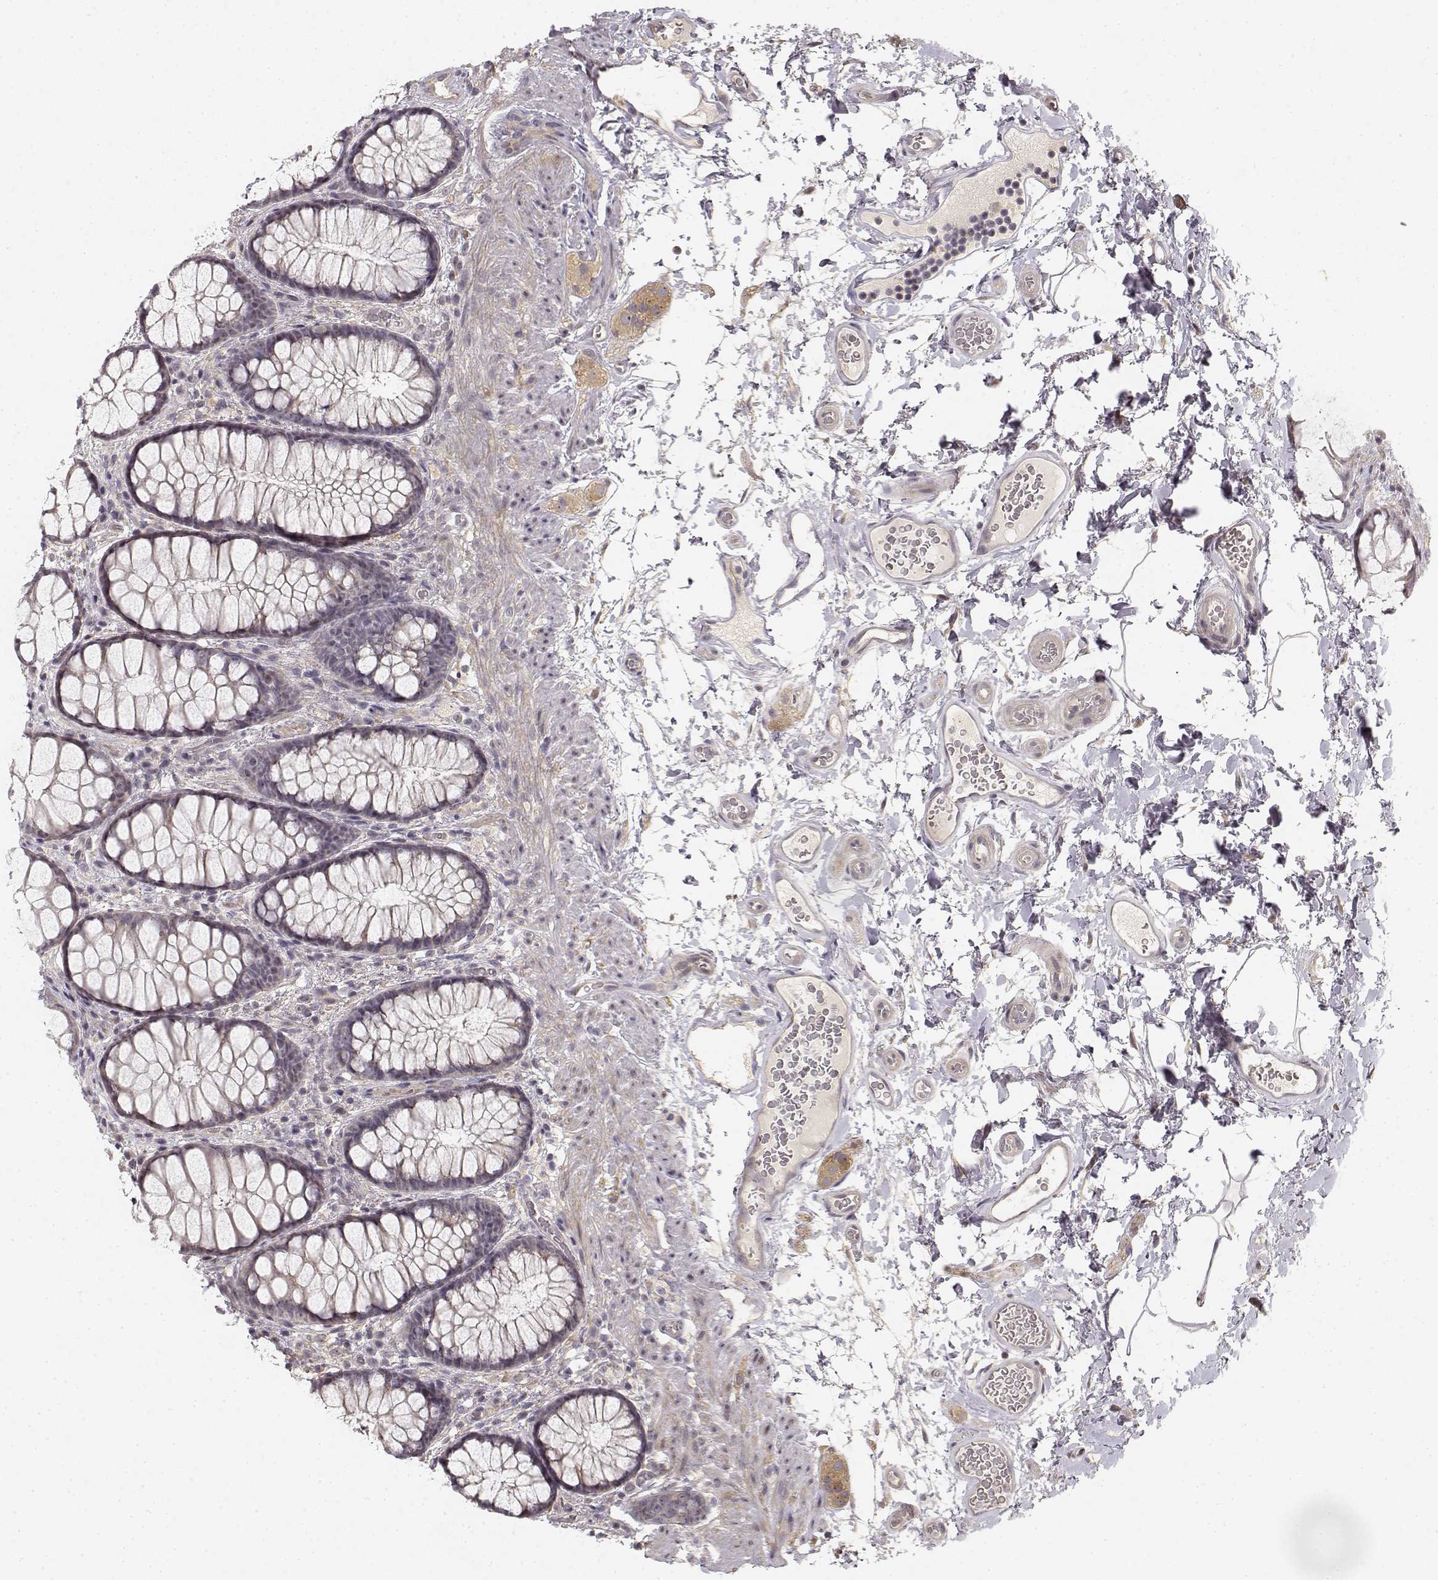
{"staining": {"intensity": "weak", "quantity": ">75%", "location": "cytoplasmic/membranous"}, "tissue": "rectum", "cell_type": "Glandular cells", "image_type": "normal", "snomed": [{"axis": "morphology", "description": "Normal tissue, NOS"}, {"axis": "topography", "description": "Rectum"}], "caption": "A high-resolution micrograph shows immunohistochemistry staining of benign rectum, which reveals weak cytoplasmic/membranous staining in about >75% of glandular cells.", "gene": "MED12L", "patient": {"sex": "female", "age": 62}}